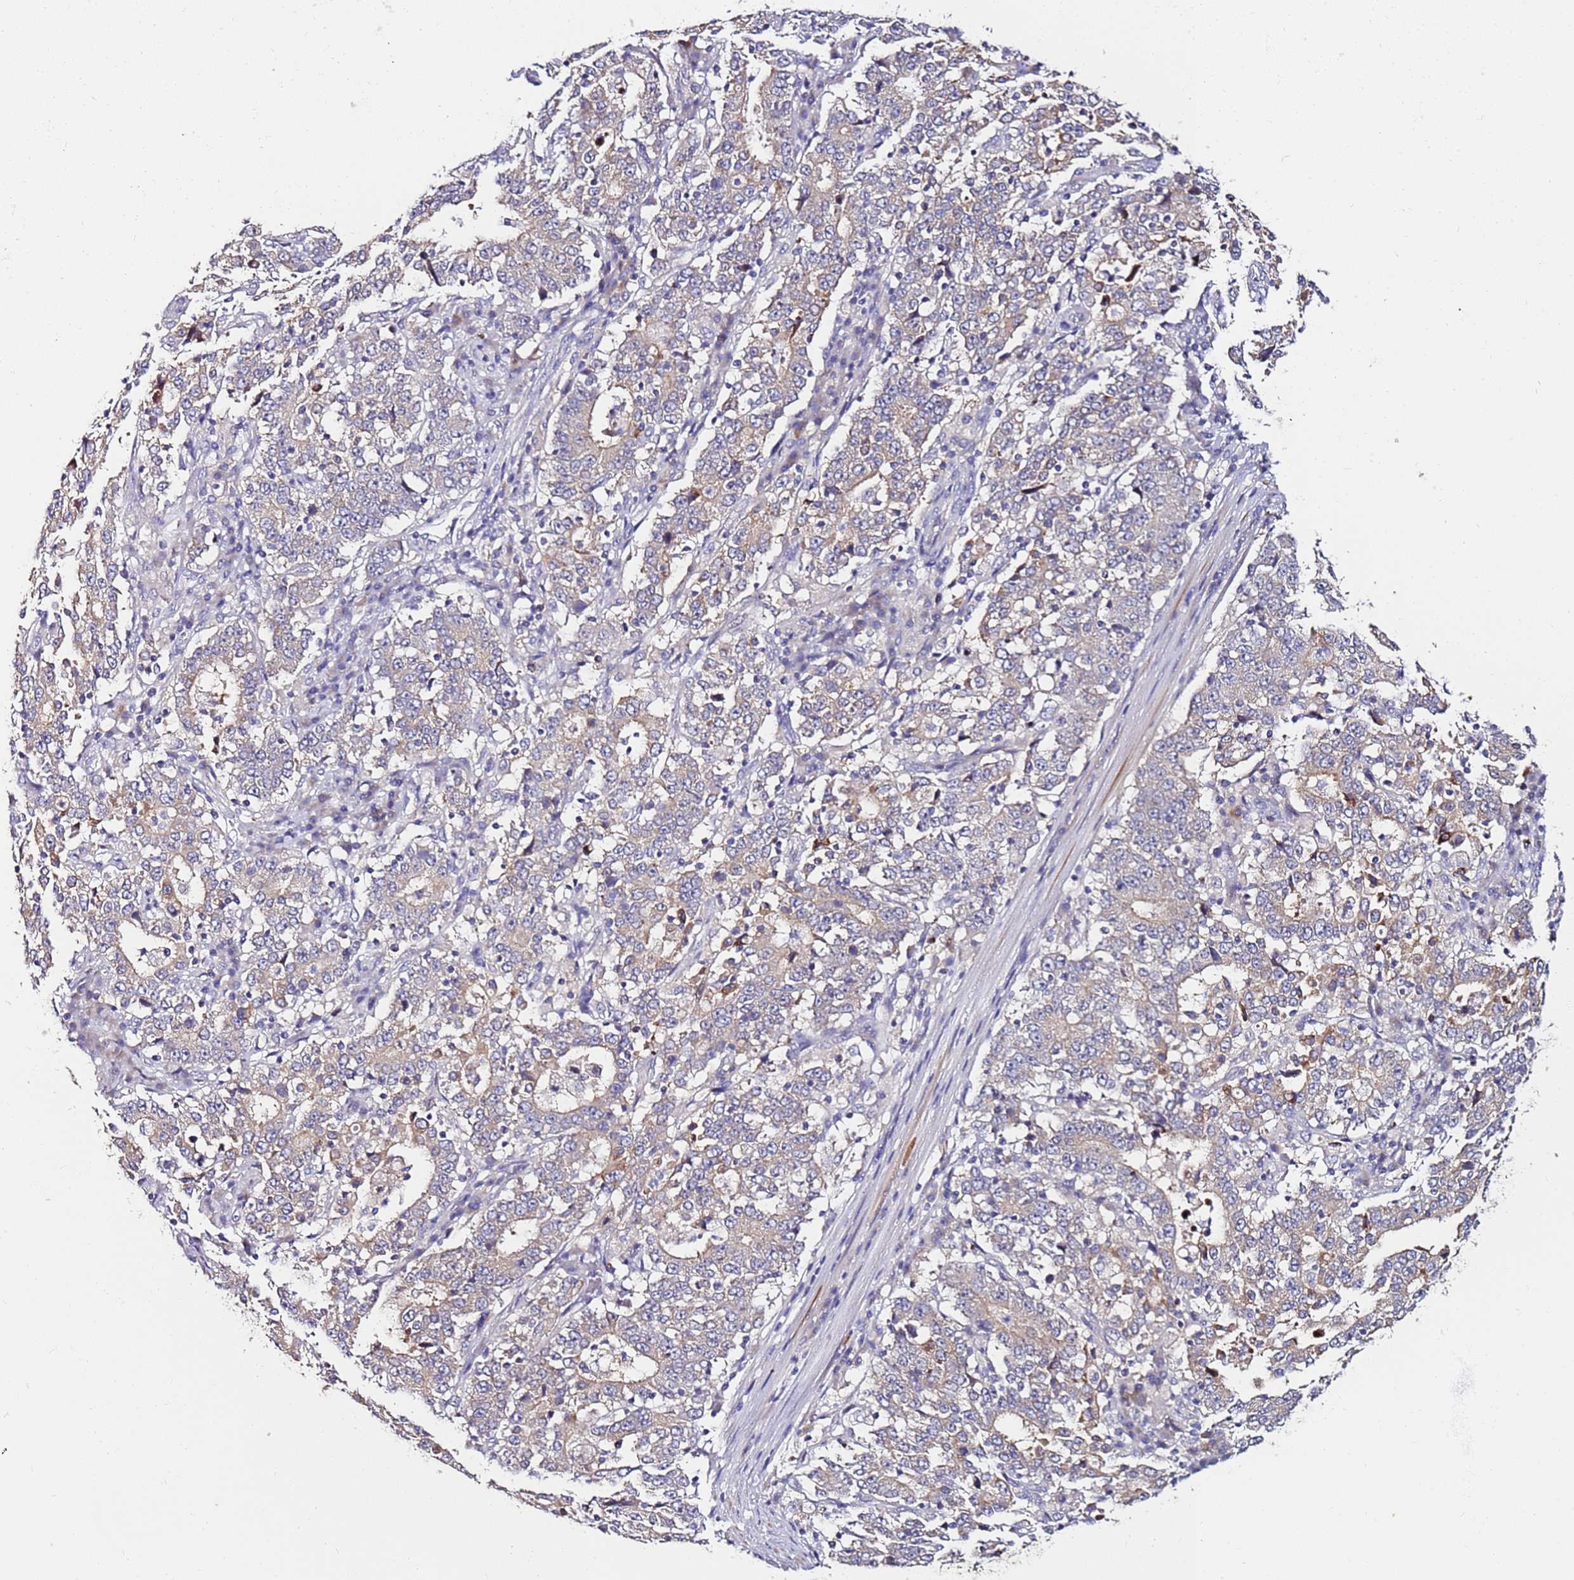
{"staining": {"intensity": "weak", "quantity": "25%-75%", "location": "cytoplasmic/membranous"}, "tissue": "stomach cancer", "cell_type": "Tumor cells", "image_type": "cancer", "snomed": [{"axis": "morphology", "description": "Adenocarcinoma, NOS"}, {"axis": "topography", "description": "Stomach"}], "caption": "Human stomach adenocarcinoma stained for a protein (brown) reveals weak cytoplasmic/membranous positive positivity in approximately 25%-75% of tumor cells.", "gene": "SRRM5", "patient": {"sex": "male", "age": 59}}